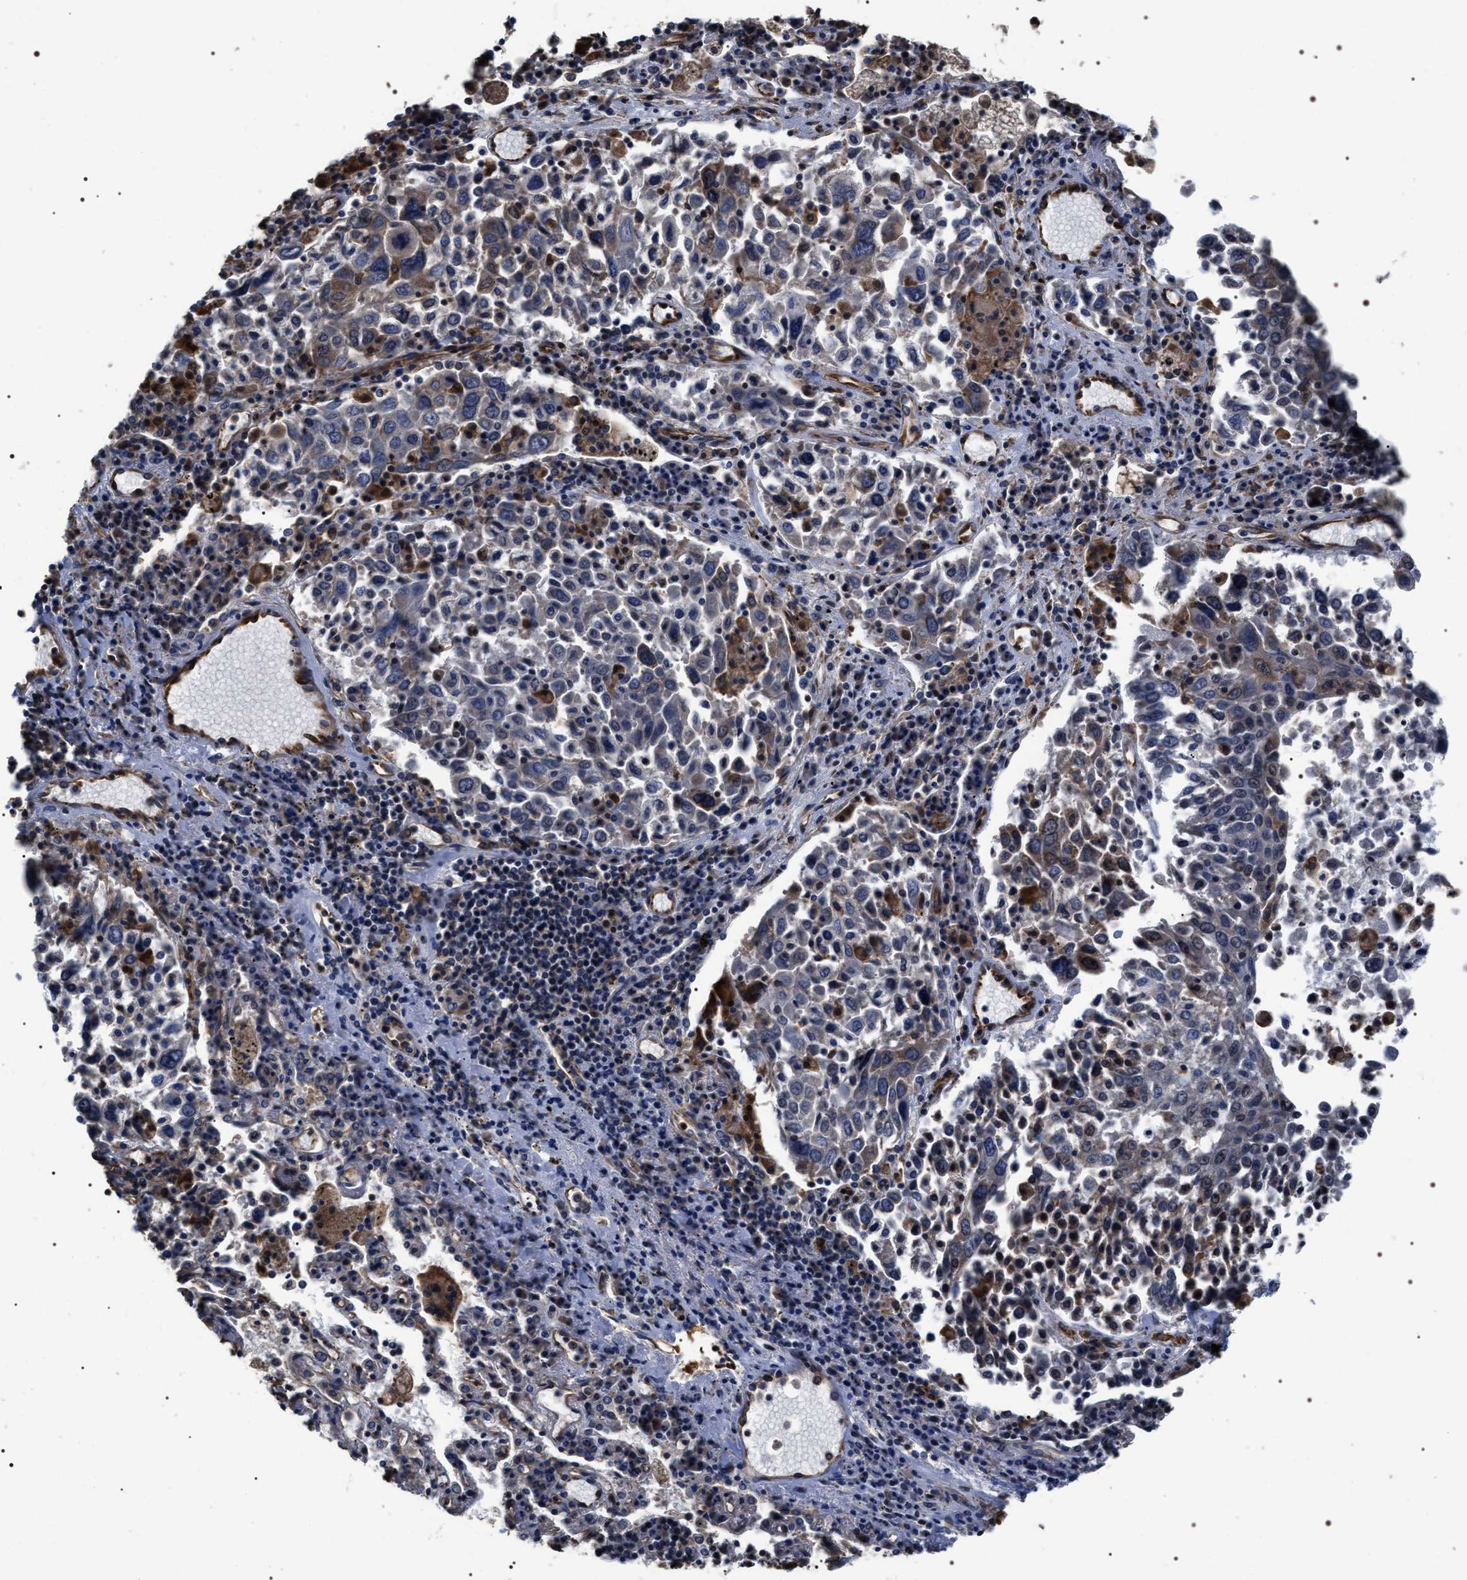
{"staining": {"intensity": "weak", "quantity": "<25%", "location": "cytoplasmic/membranous"}, "tissue": "lung cancer", "cell_type": "Tumor cells", "image_type": "cancer", "snomed": [{"axis": "morphology", "description": "Squamous cell carcinoma, NOS"}, {"axis": "topography", "description": "Lung"}], "caption": "Tumor cells are negative for protein expression in human squamous cell carcinoma (lung). (Immunohistochemistry (ihc), brightfield microscopy, high magnification).", "gene": "TSPAN33", "patient": {"sex": "male", "age": 65}}